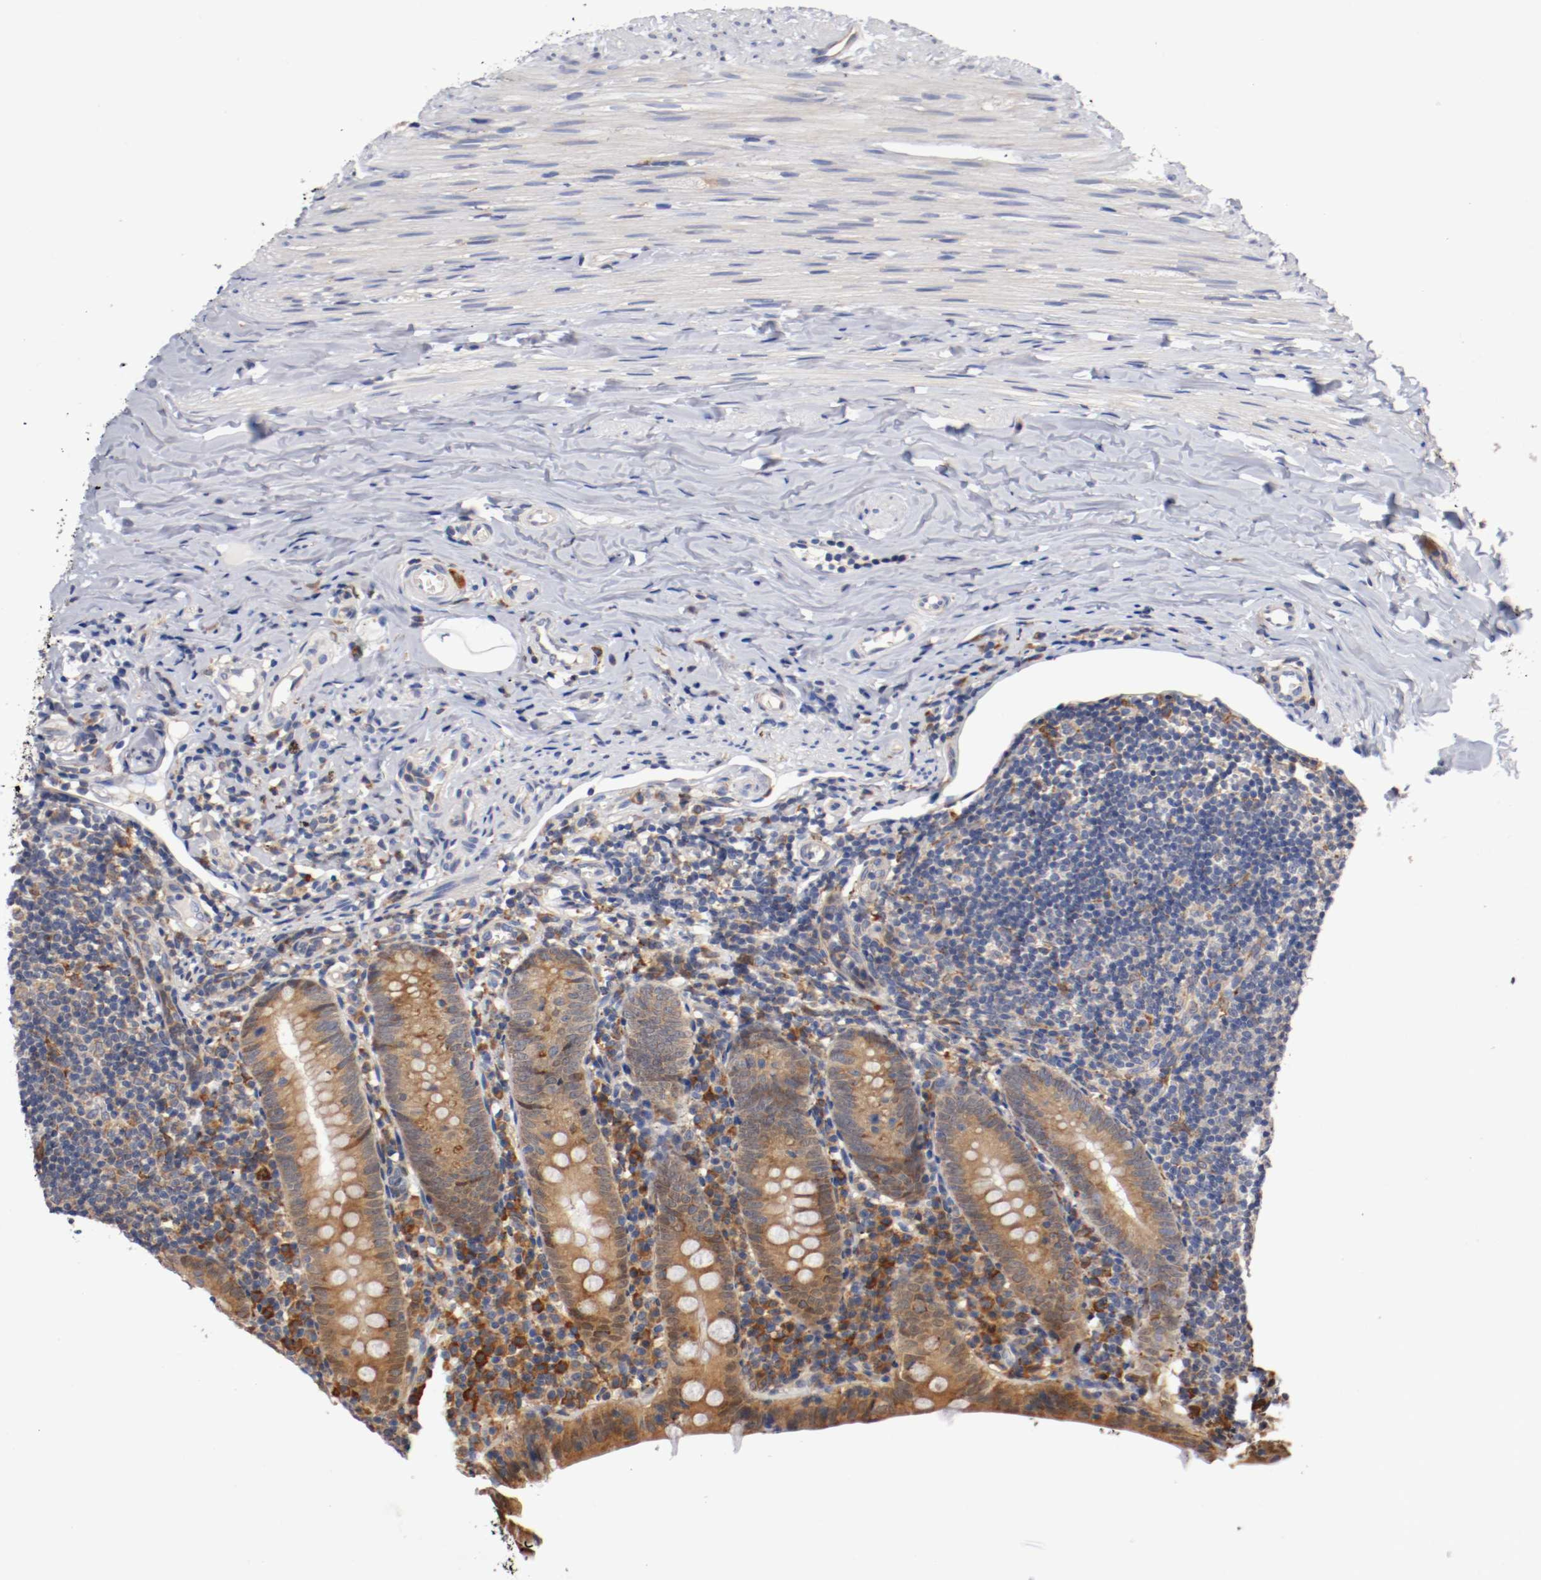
{"staining": {"intensity": "moderate", "quantity": ">75%", "location": "cytoplasmic/membranous"}, "tissue": "appendix", "cell_type": "Glandular cells", "image_type": "normal", "snomed": [{"axis": "morphology", "description": "Normal tissue, NOS"}, {"axis": "topography", "description": "Appendix"}], "caption": "Normal appendix reveals moderate cytoplasmic/membranous positivity in approximately >75% of glandular cells (Brightfield microscopy of DAB IHC at high magnification)..", "gene": "TNFSF12", "patient": {"sex": "female", "age": 10}}